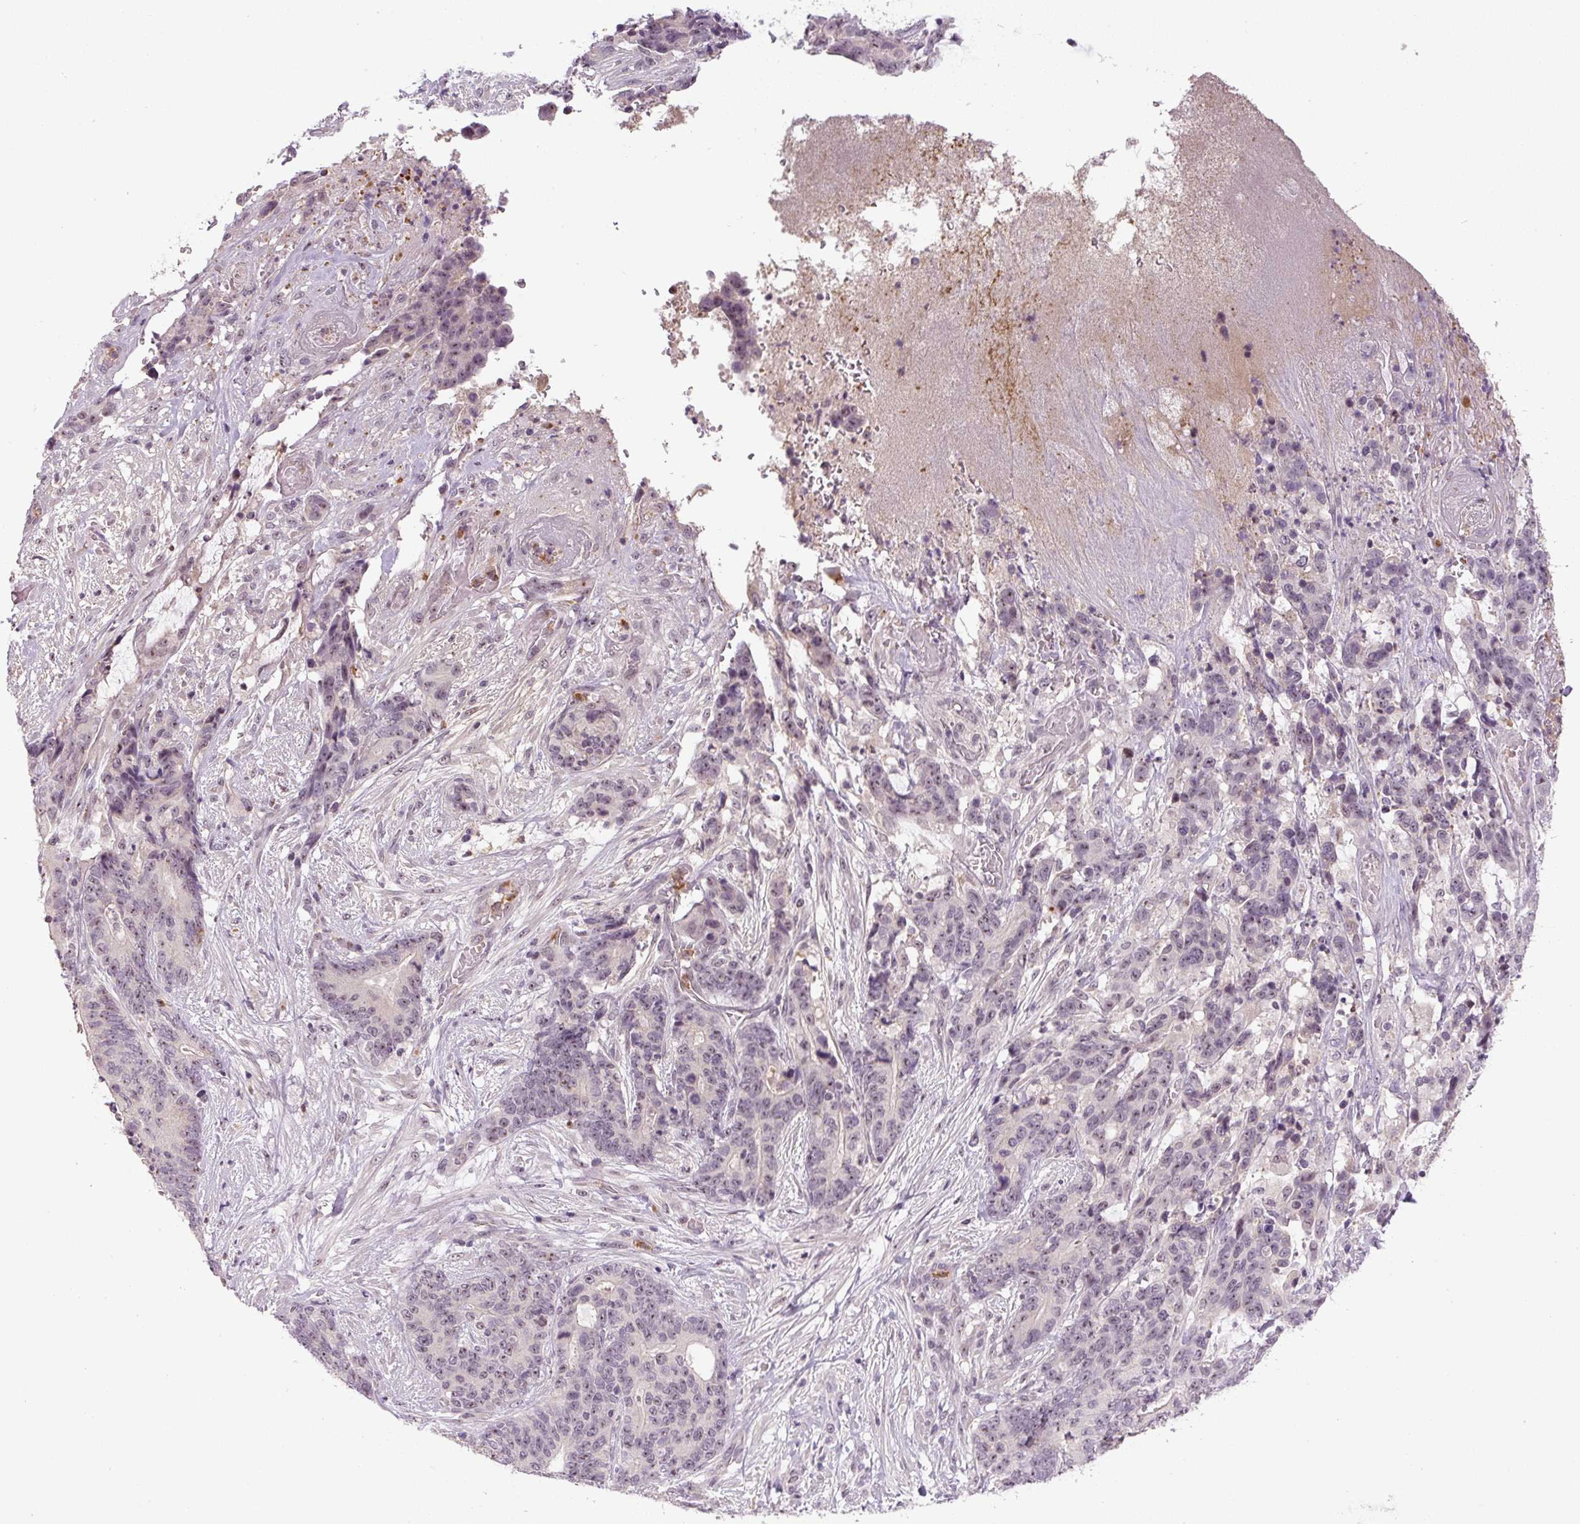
{"staining": {"intensity": "weak", "quantity": "<25%", "location": "nuclear"}, "tissue": "stomach cancer", "cell_type": "Tumor cells", "image_type": "cancer", "snomed": [{"axis": "morphology", "description": "Normal tissue, NOS"}, {"axis": "morphology", "description": "Adenocarcinoma, NOS"}, {"axis": "topography", "description": "Stomach"}], "caption": "IHC image of stomach cancer (adenocarcinoma) stained for a protein (brown), which displays no positivity in tumor cells.", "gene": "SGF29", "patient": {"sex": "female", "age": 64}}